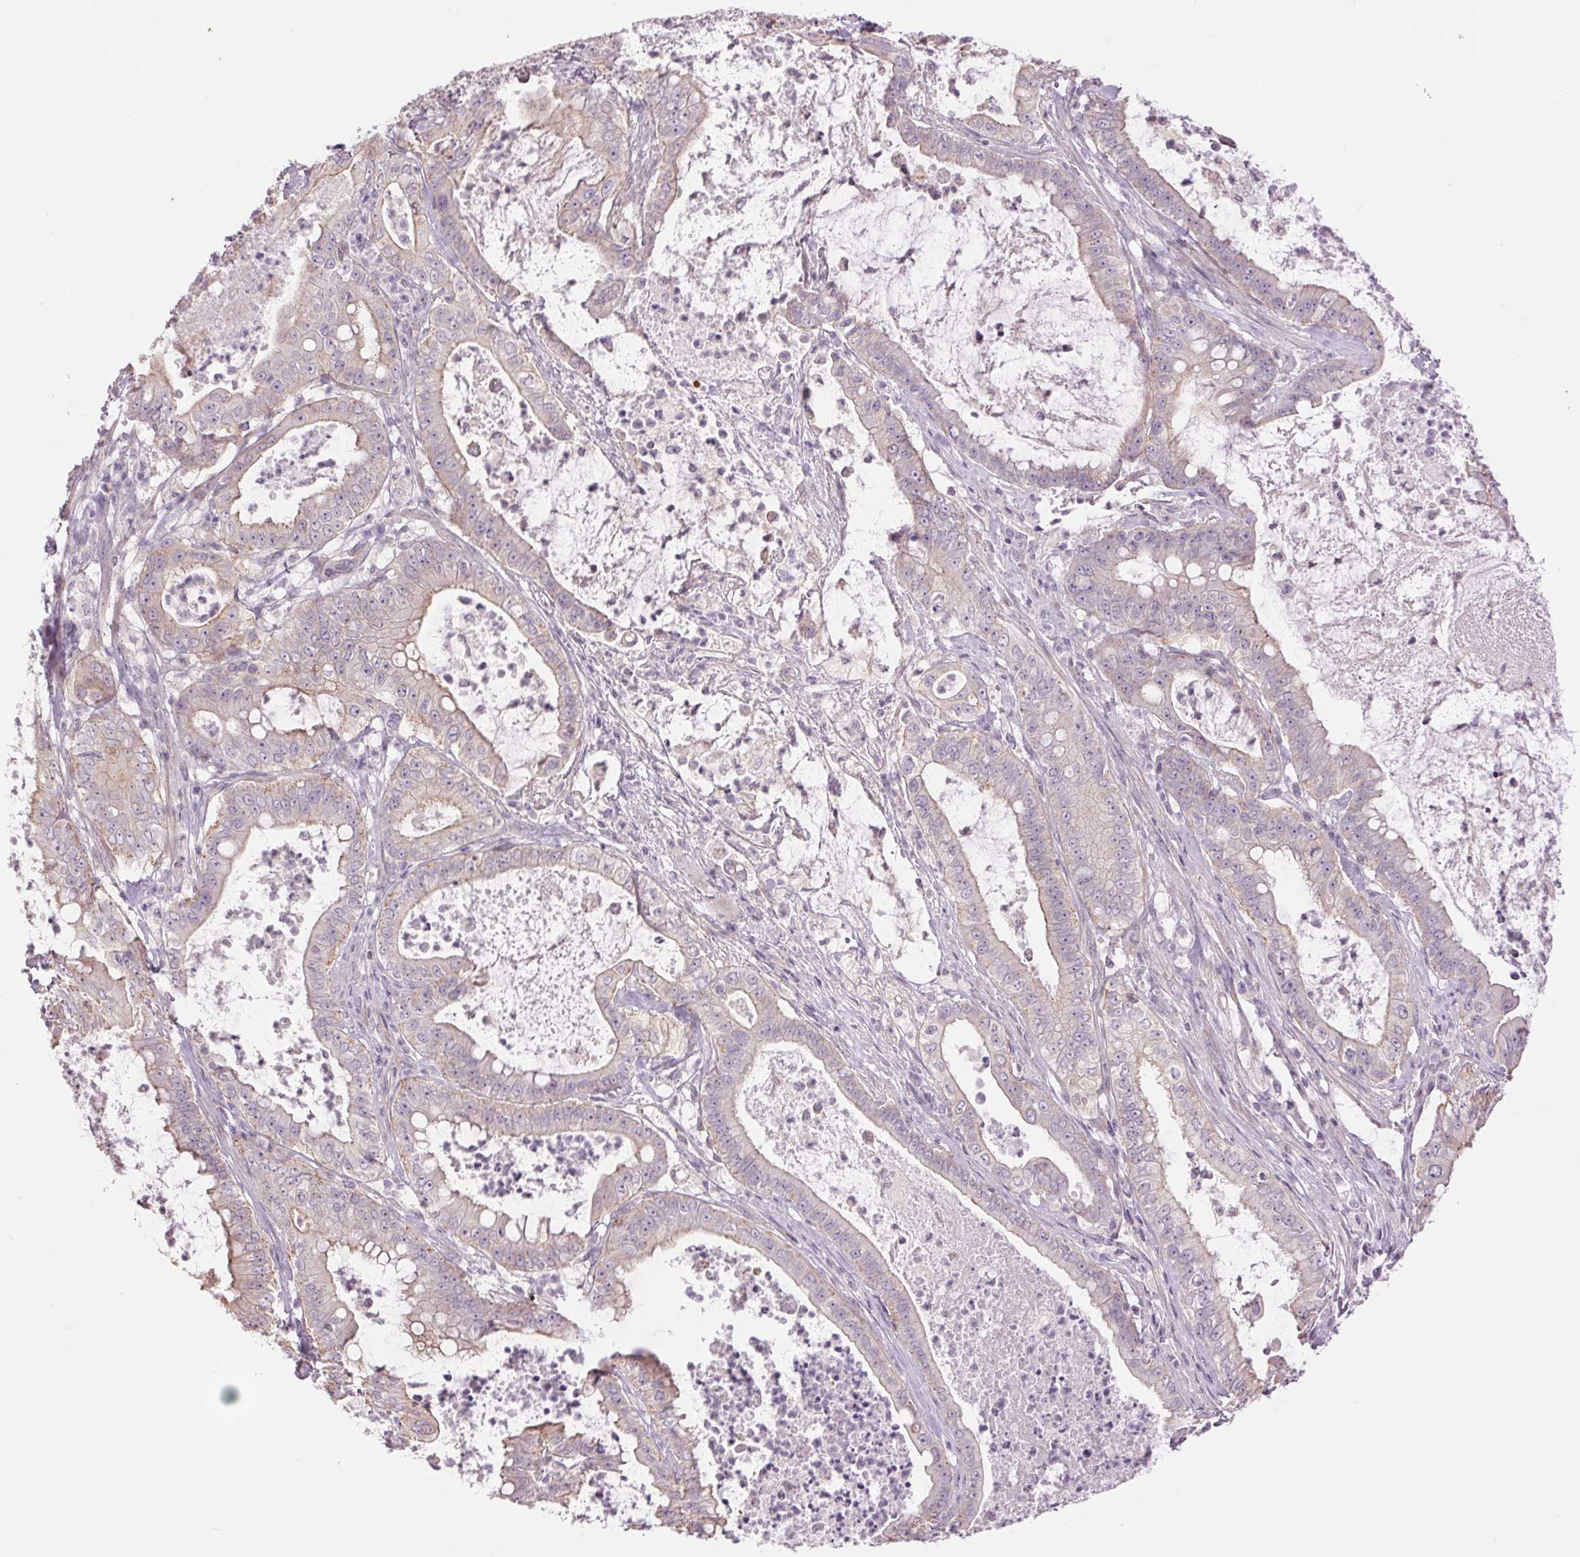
{"staining": {"intensity": "weak", "quantity": "25%-75%", "location": "cytoplasmic/membranous"}, "tissue": "pancreatic cancer", "cell_type": "Tumor cells", "image_type": "cancer", "snomed": [{"axis": "morphology", "description": "Adenocarcinoma, NOS"}, {"axis": "topography", "description": "Pancreas"}], "caption": "Immunohistochemistry (IHC) photomicrograph of pancreatic cancer (adenocarcinoma) stained for a protein (brown), which reveals low levels of weak cytoplasmic/membranous positivity in about 25%-75% of tumor cells.", "gene": "CTNNA3", "patient": {"sex": "male", "age": 71}}